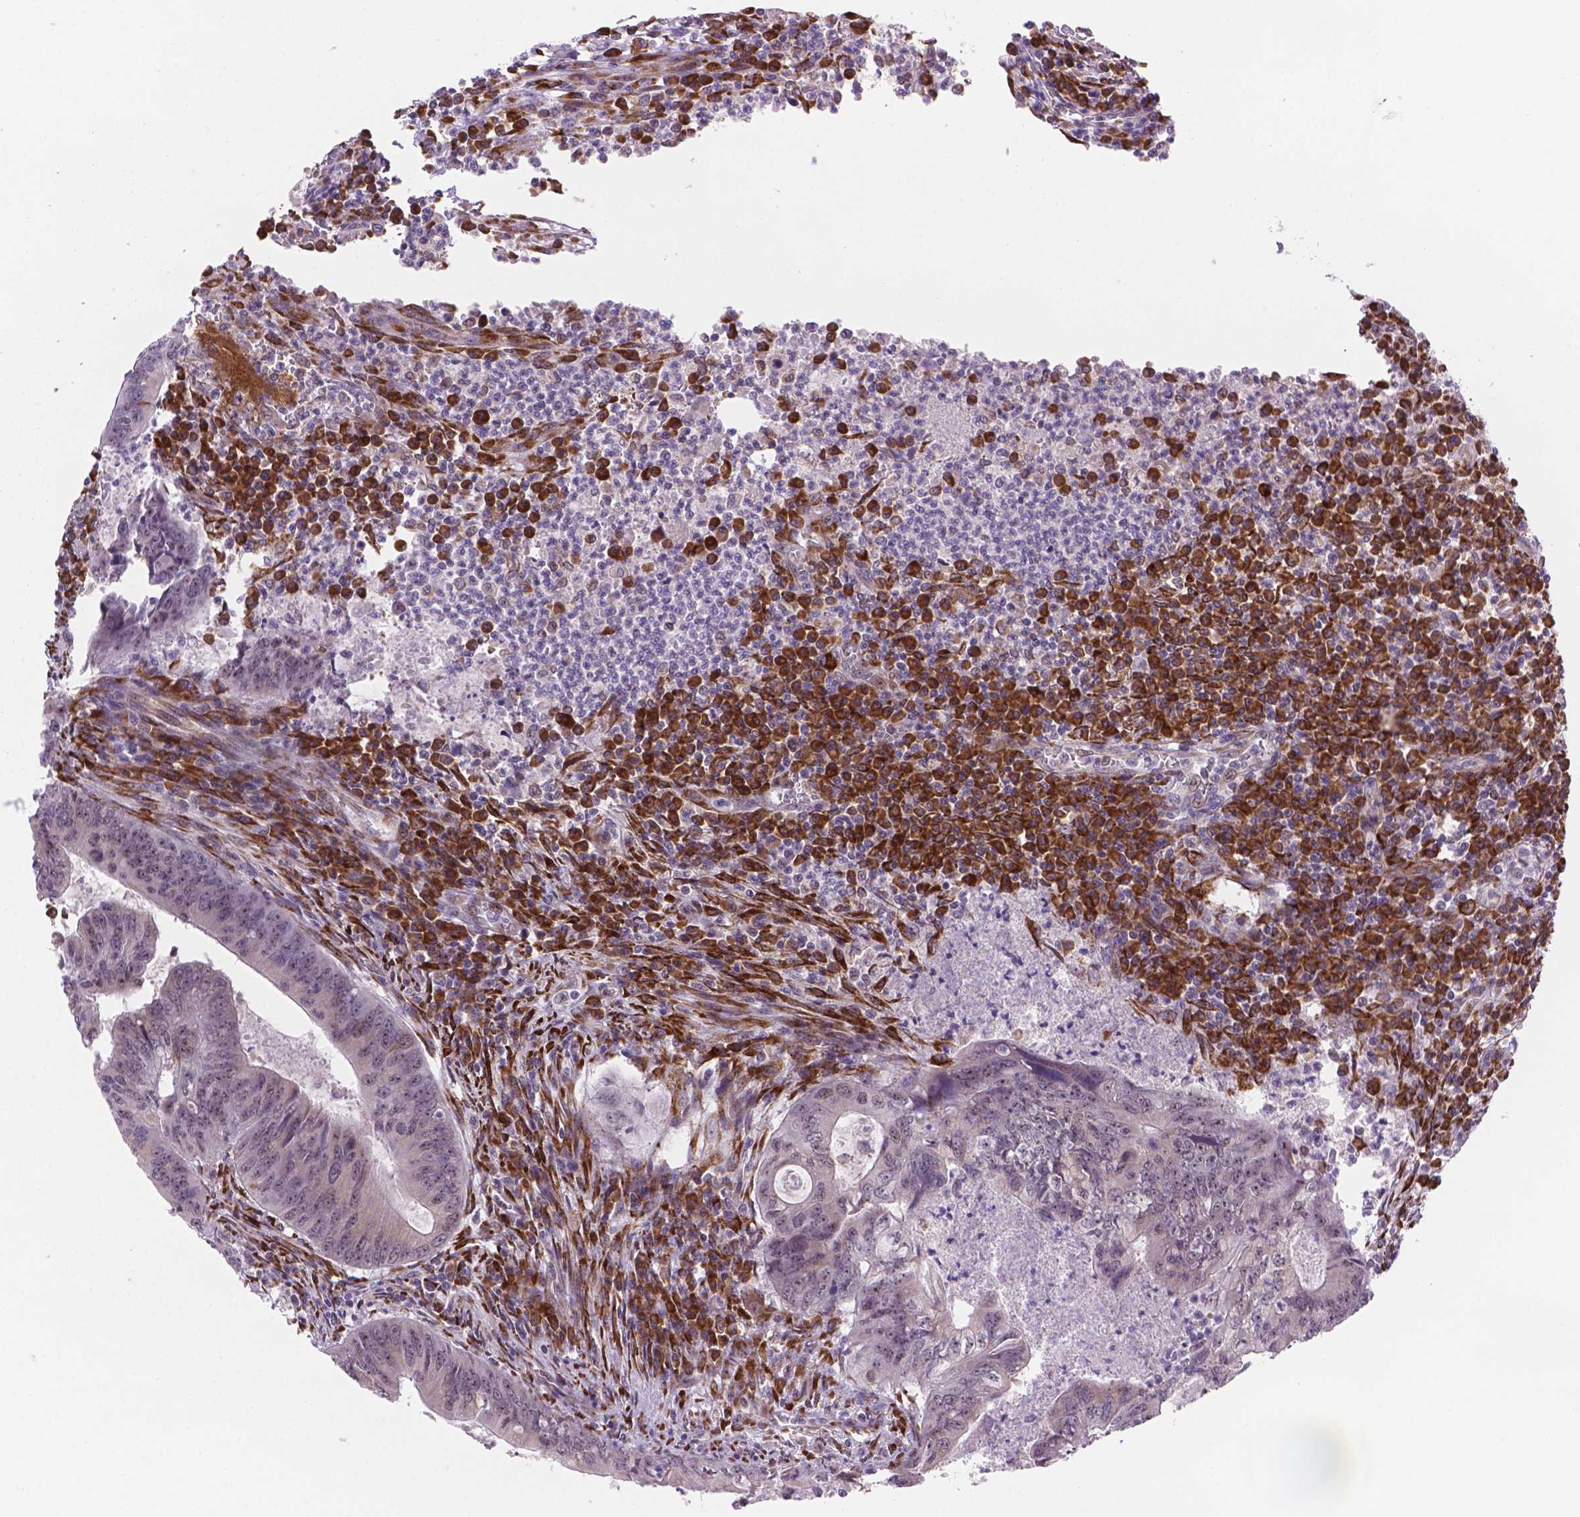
{"staining": {"intensity": "negative", "quantity": "none", "location": "none"}, "tissue": "colorectal cancer", "cell_type": "Tumor cells", "image_type": "cancer", "snomed": [{"axis": "morphology", "description": "Adenocarcinoma, NOS"}, {"axis": "topography", "description": "Colon"}], "caption": "DAB immunohistochemical staining of human adenocarcinoma (colorectal) exhibits no significant expression in tumor cells.", "gene": "FNIP1", "patient": {"sex": "male", "age": 67}}